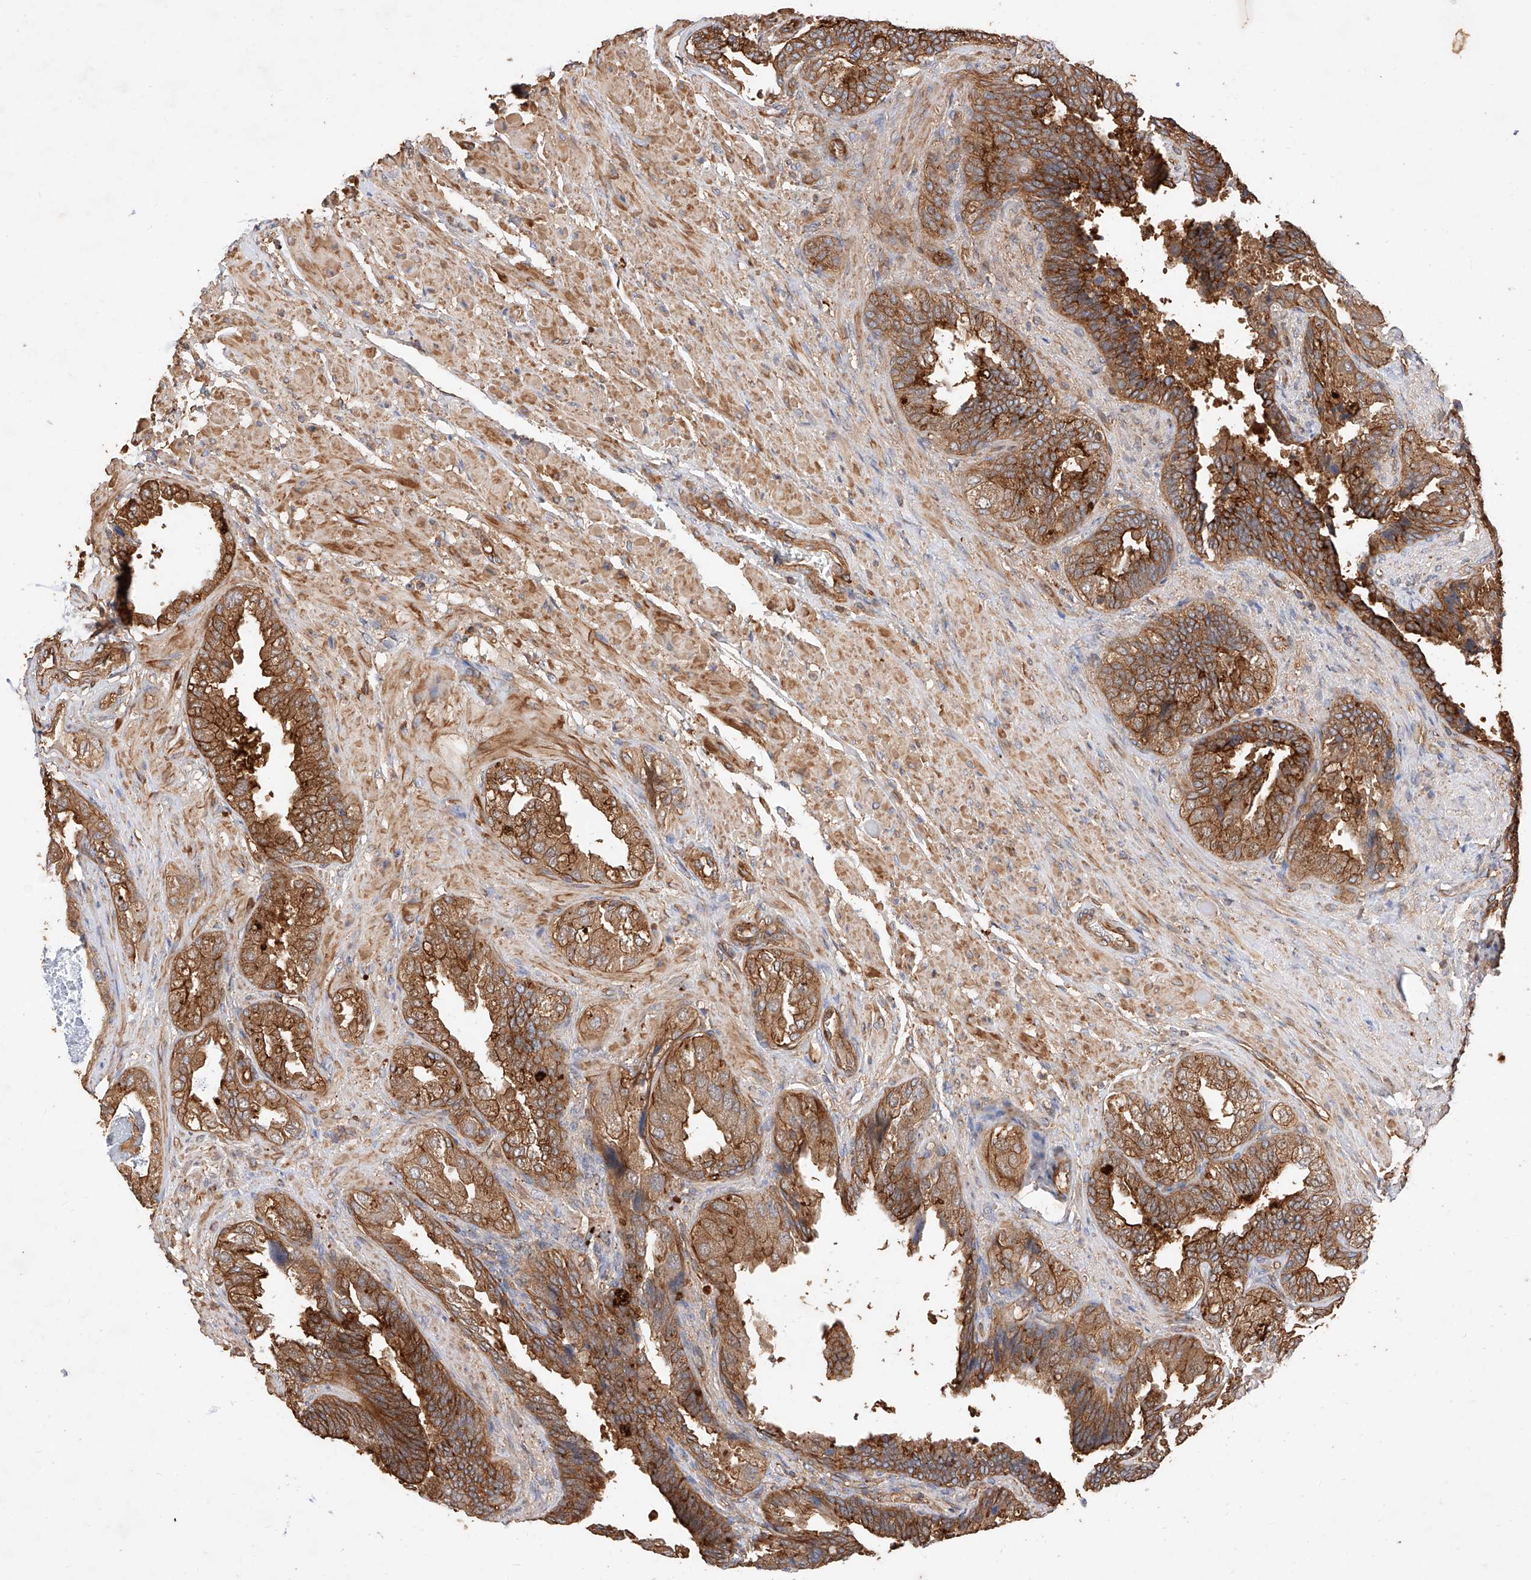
{"staining": {"intensity": "strong", "quantity": ">75%", "location": "cytoplasmic/membranous"}, "tissue": "seminal vesicle", "cell_type": "Glandular cells", "image_type": "normal", "snomed": [{"axis": "morphology", "description": "Normal tissue, NOS"}, {"axis": "topography", "description": "Seminal veicle"}, {"axis": "topography", "description": "Peripheral nerve tissue"}], "caption": "An IHC photomicrograph of benign tissue is shown. Protein staining in brown labels strong cytoplasmic/membranous positivity in seminal vesicle within glandular cells.", "gene": "GHDC", "patient": {"sex": "male", "age": 63}}